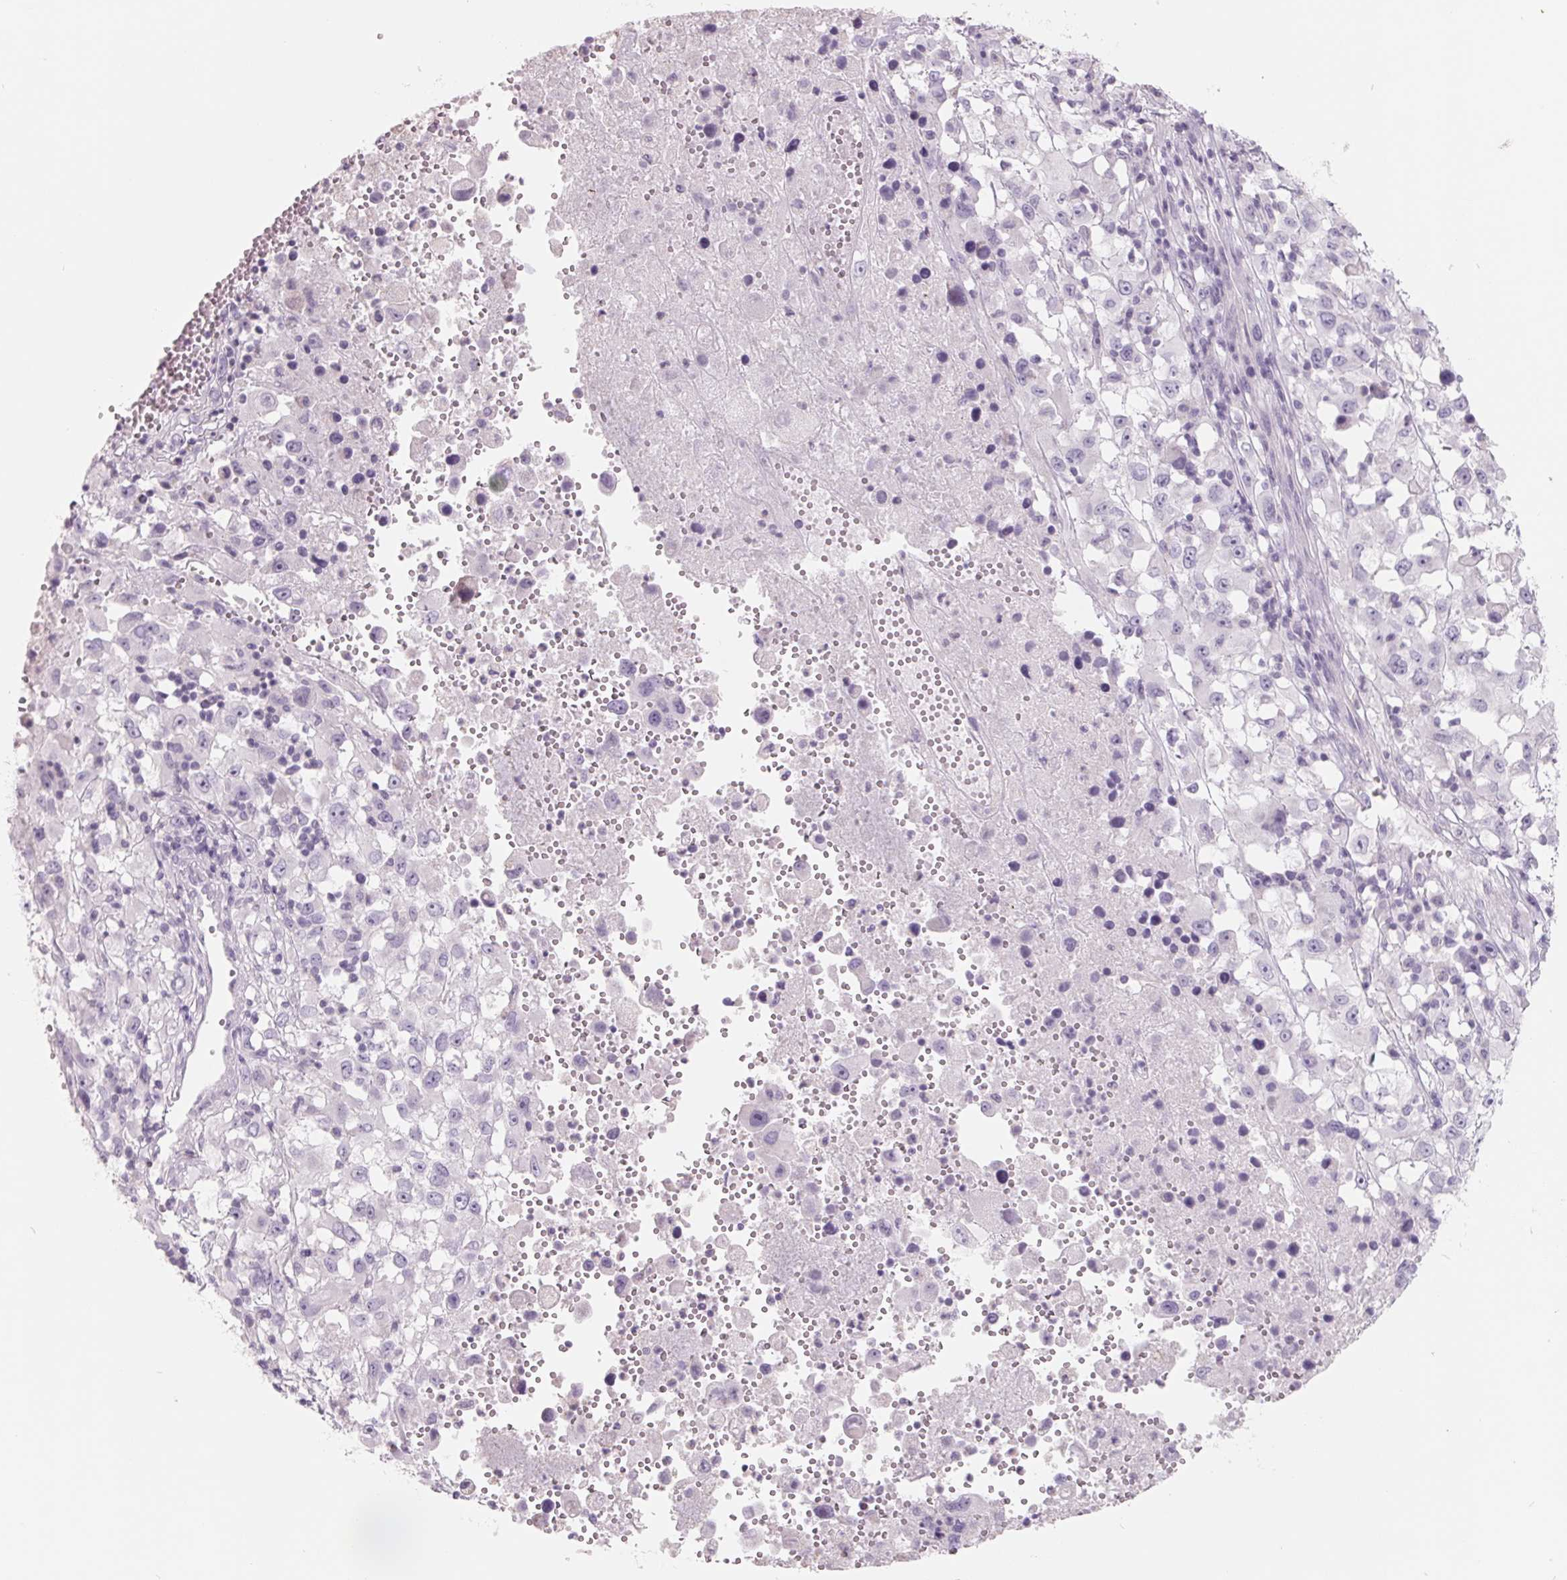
{"staining": {"intensity": "negative", "quantity": "none", "location": "none"}, "tissue": "melanoma", "cell_type": "Tumor cells", "image_type": "cancer", "snomed": [{"axis": "morphology", "description": "Malignant melanoma, Metastatic site"}, {"axis": "topography", "description": "Soft tissue"}], "caption": "The histopathology image reveals no significant expression in tumor cells of melanoma.", "gene": "FTCD", "patient": {"sex": "male", "age": 50}}